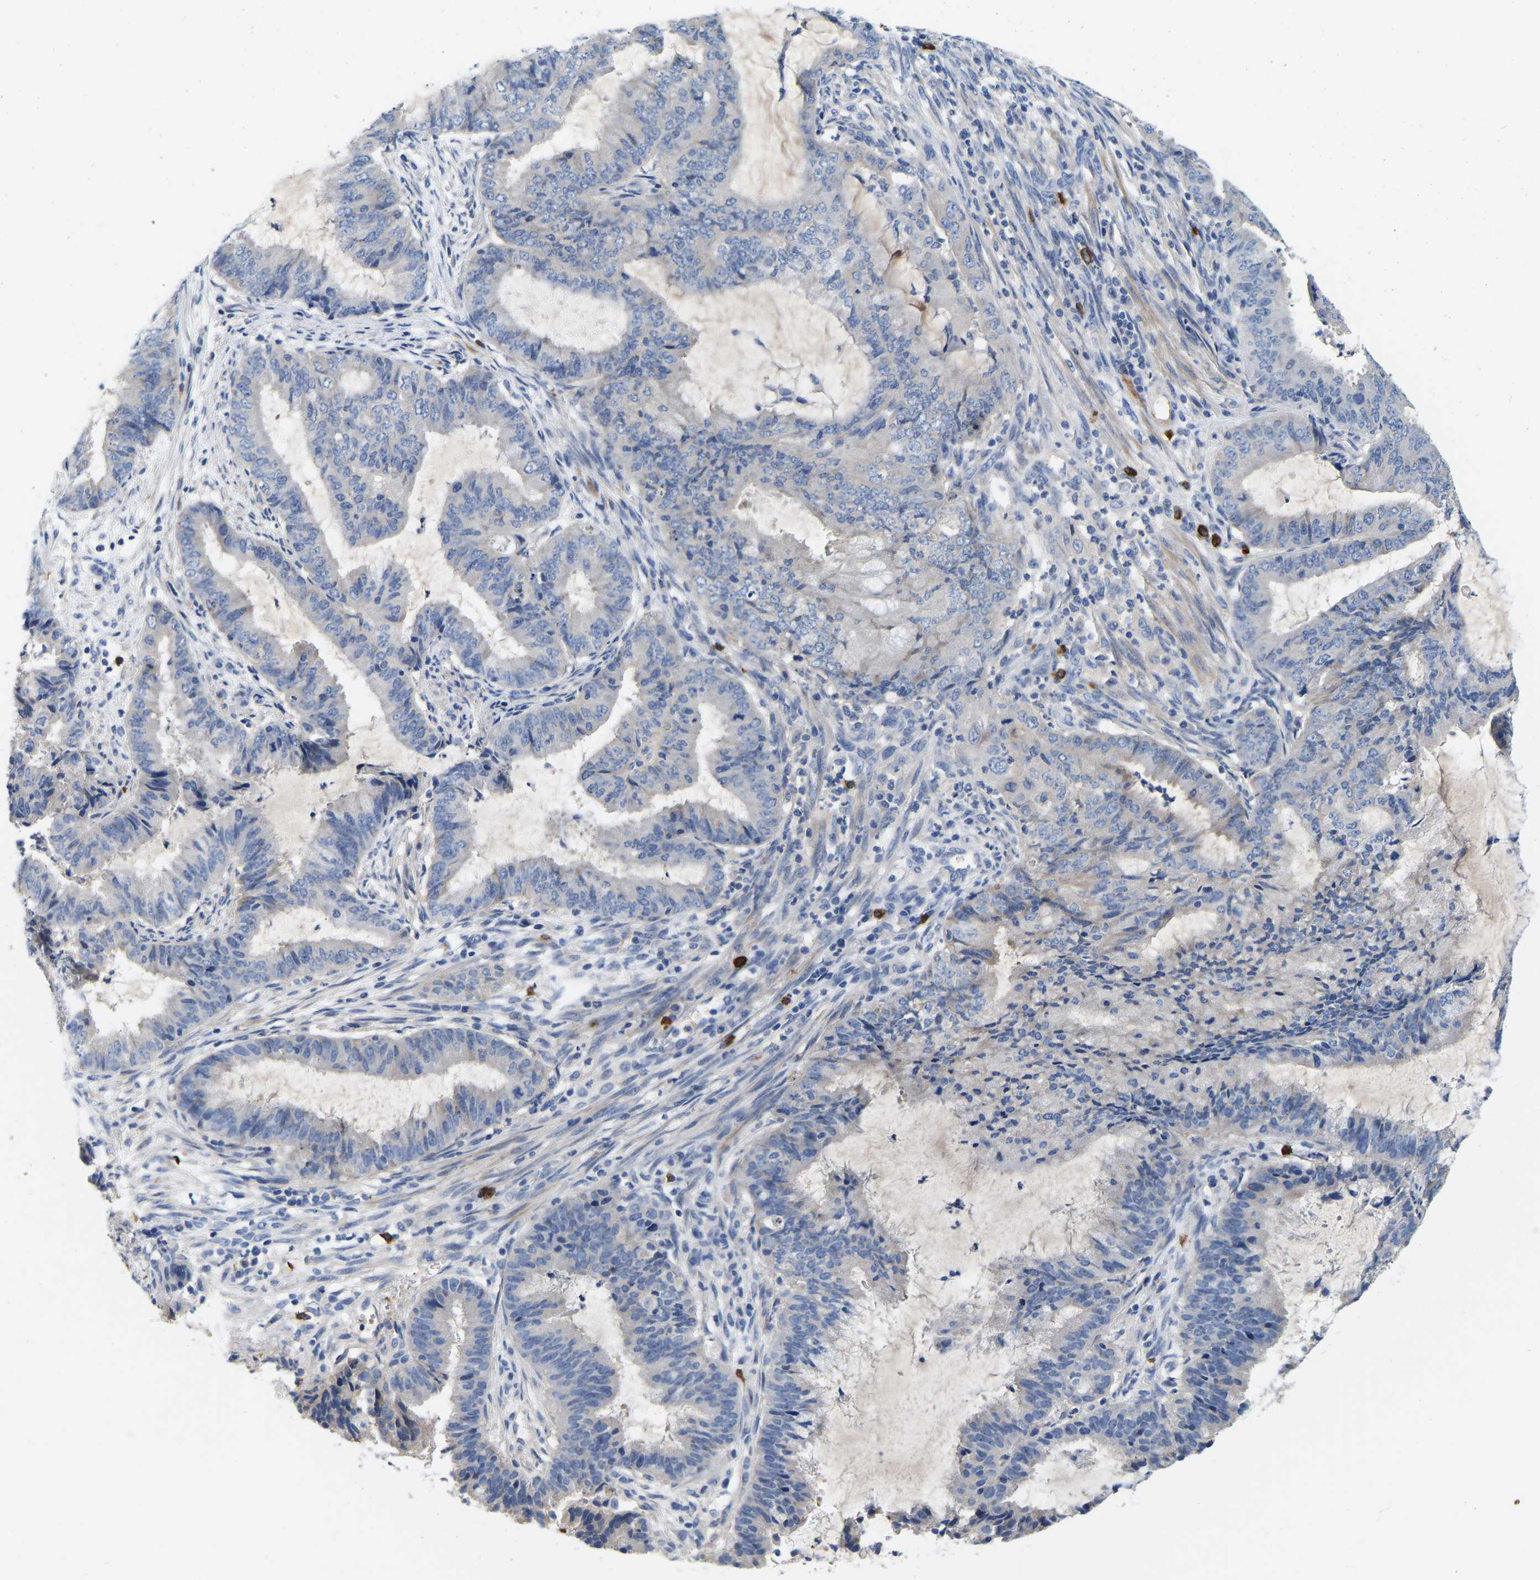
{"staining": {"intensity": "negative", "quantity": "none", "location": "none"}, "tissue": "endometrial cancer", "cell_type": "Tumor cells", "image_type": "cancer", "snomed": [{"axis": "morphology", "description": "Adenocarcinoma, NOS"}, {"axis": "topography", "description": "Endometrium"}], "caption": "High magnification brightfield microscopy of endometrial adenocarcinoma stained with DAB (brown) and counterstained with hematoxylin (blue): tumor cells show no significant staining.", "gene": "RAB27B", "patient": {"sex": "female", "age": 51}}